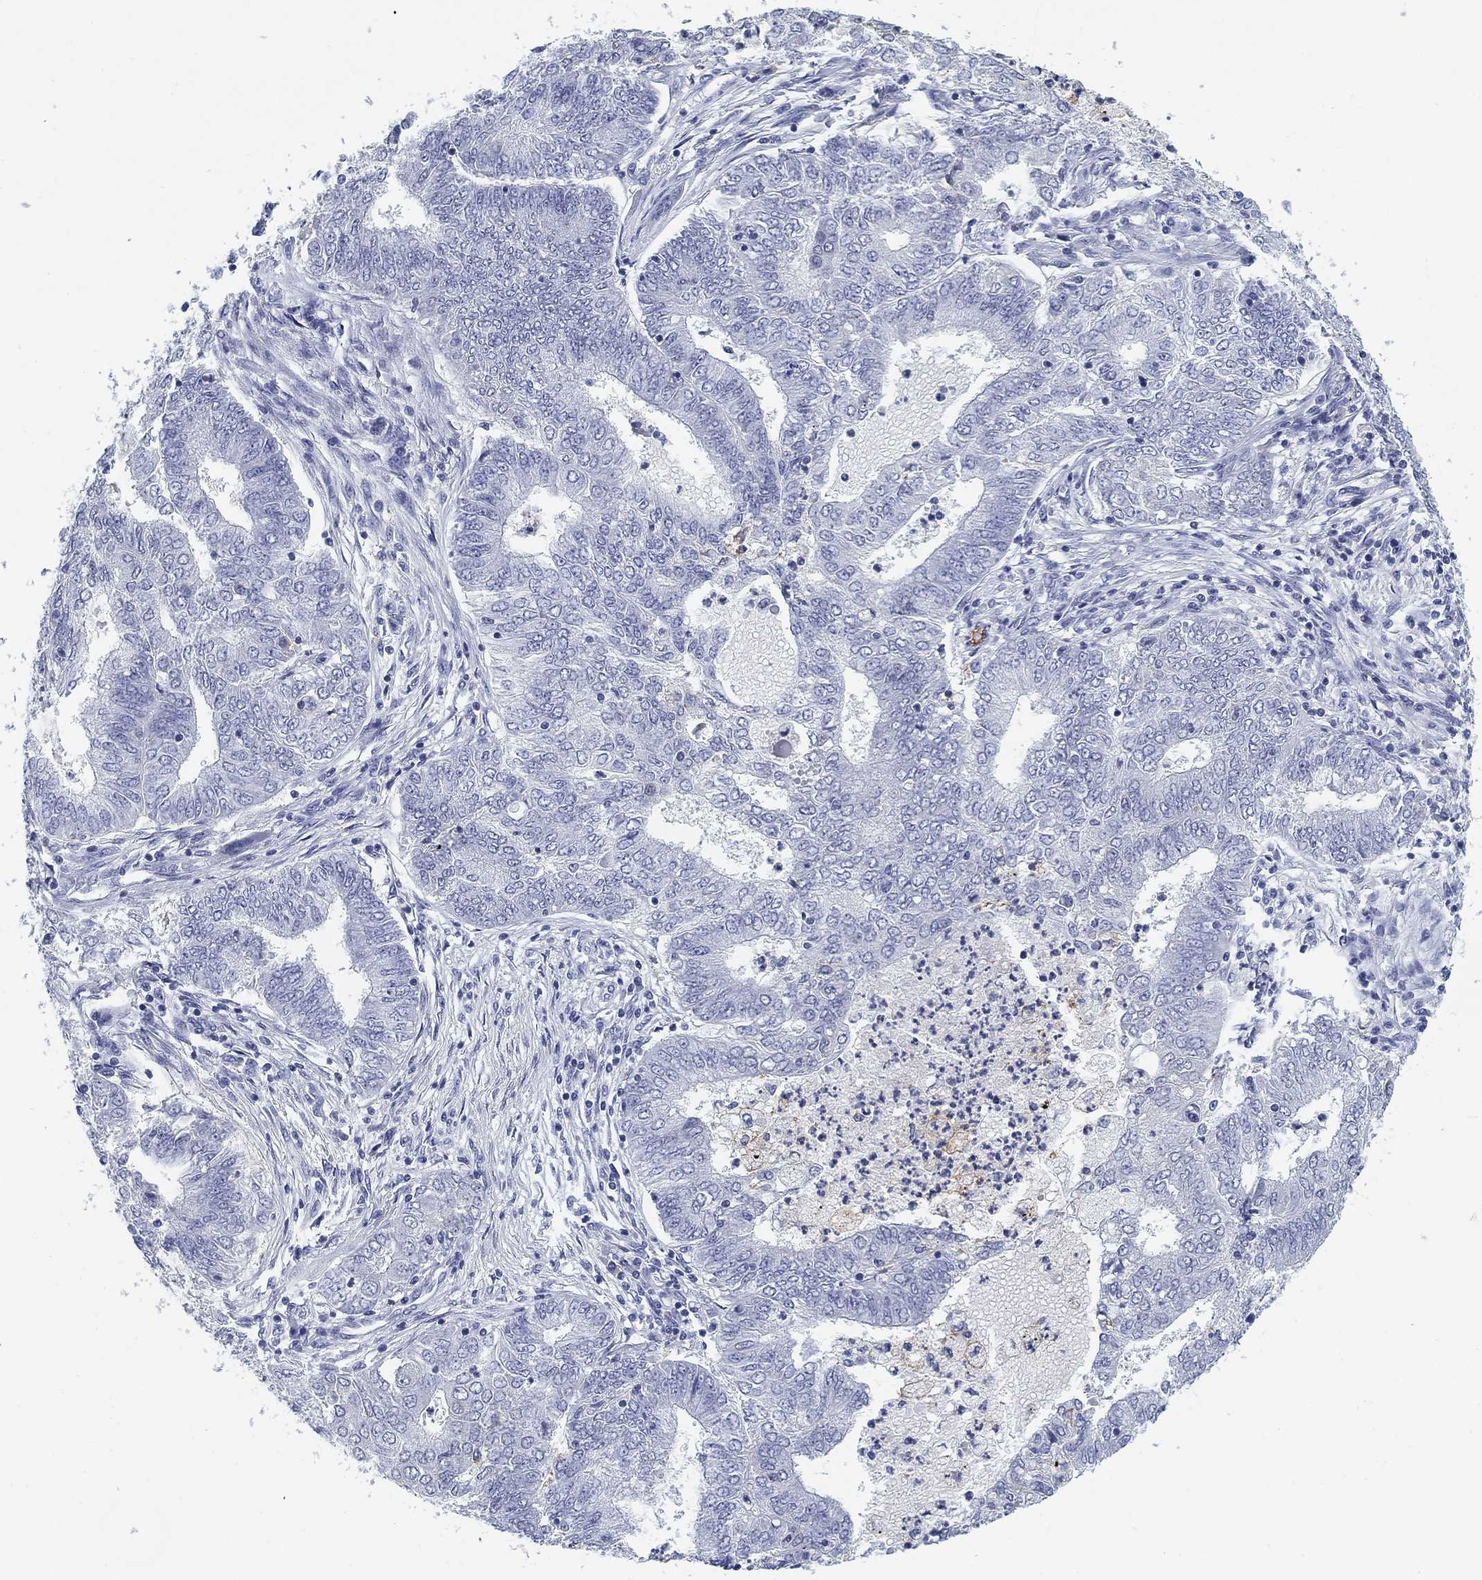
{"staining": {"intensity": "negative", "quantity": "none", "location": "none"}, "tissue": "endometrial cancer", "cell_type": "Tumor cells", "image_type": "cancer", "snomed": [{"axis": "morphology", "description": "Adenocarcinoma, NOS"}, {"axis": "topography", "description": "Endometrium"}], "caption": "Photomicrograph shows no protein expression in tumor cells of endometrial cancer (adenocarcinoma) tissue.", "gene": "SLC2A5", "patient": {"sex": "female", "age": 62}}